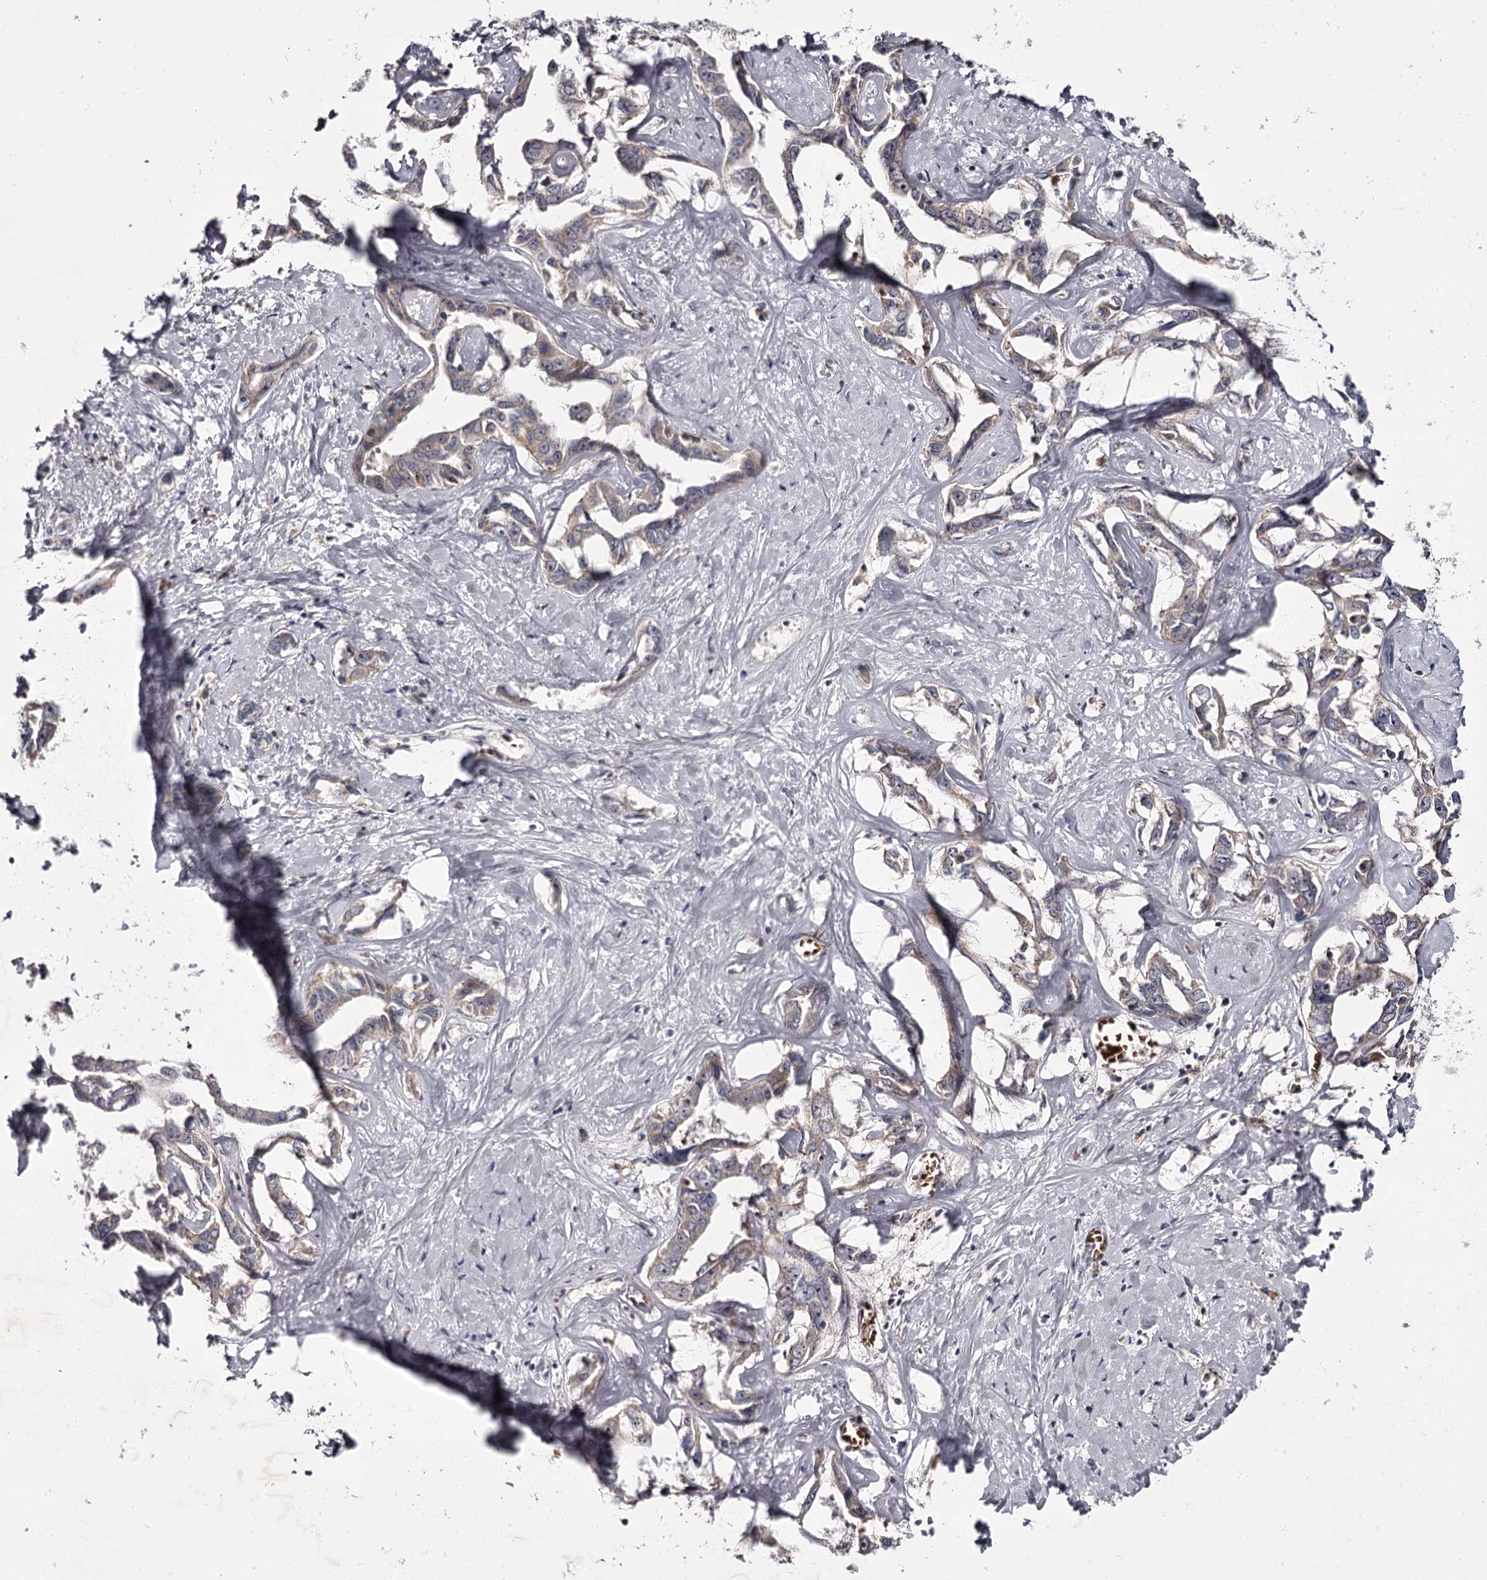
{"staining": {"intensity": "weak", "quantity": ">75%", "location": "cytoplasmic/membranous"}, "tissue": "liver cancer", "cell_type": "Tumor cells", "image_type": "cancer", "snomed": [{"axis": "morphology", "description": "Cholangiocarcinoma"}, {"axis": "topography", "description": "Liver"}], "caption": "There is low levels of weak cytoplasmic/membranous staining in tumor cells of cholangiocarcinoma (liver), as demonstrated by immunohistochemical staining (brown color).", "gene": "RASSF6", "patient": {"sex": "male", "age": 59}}